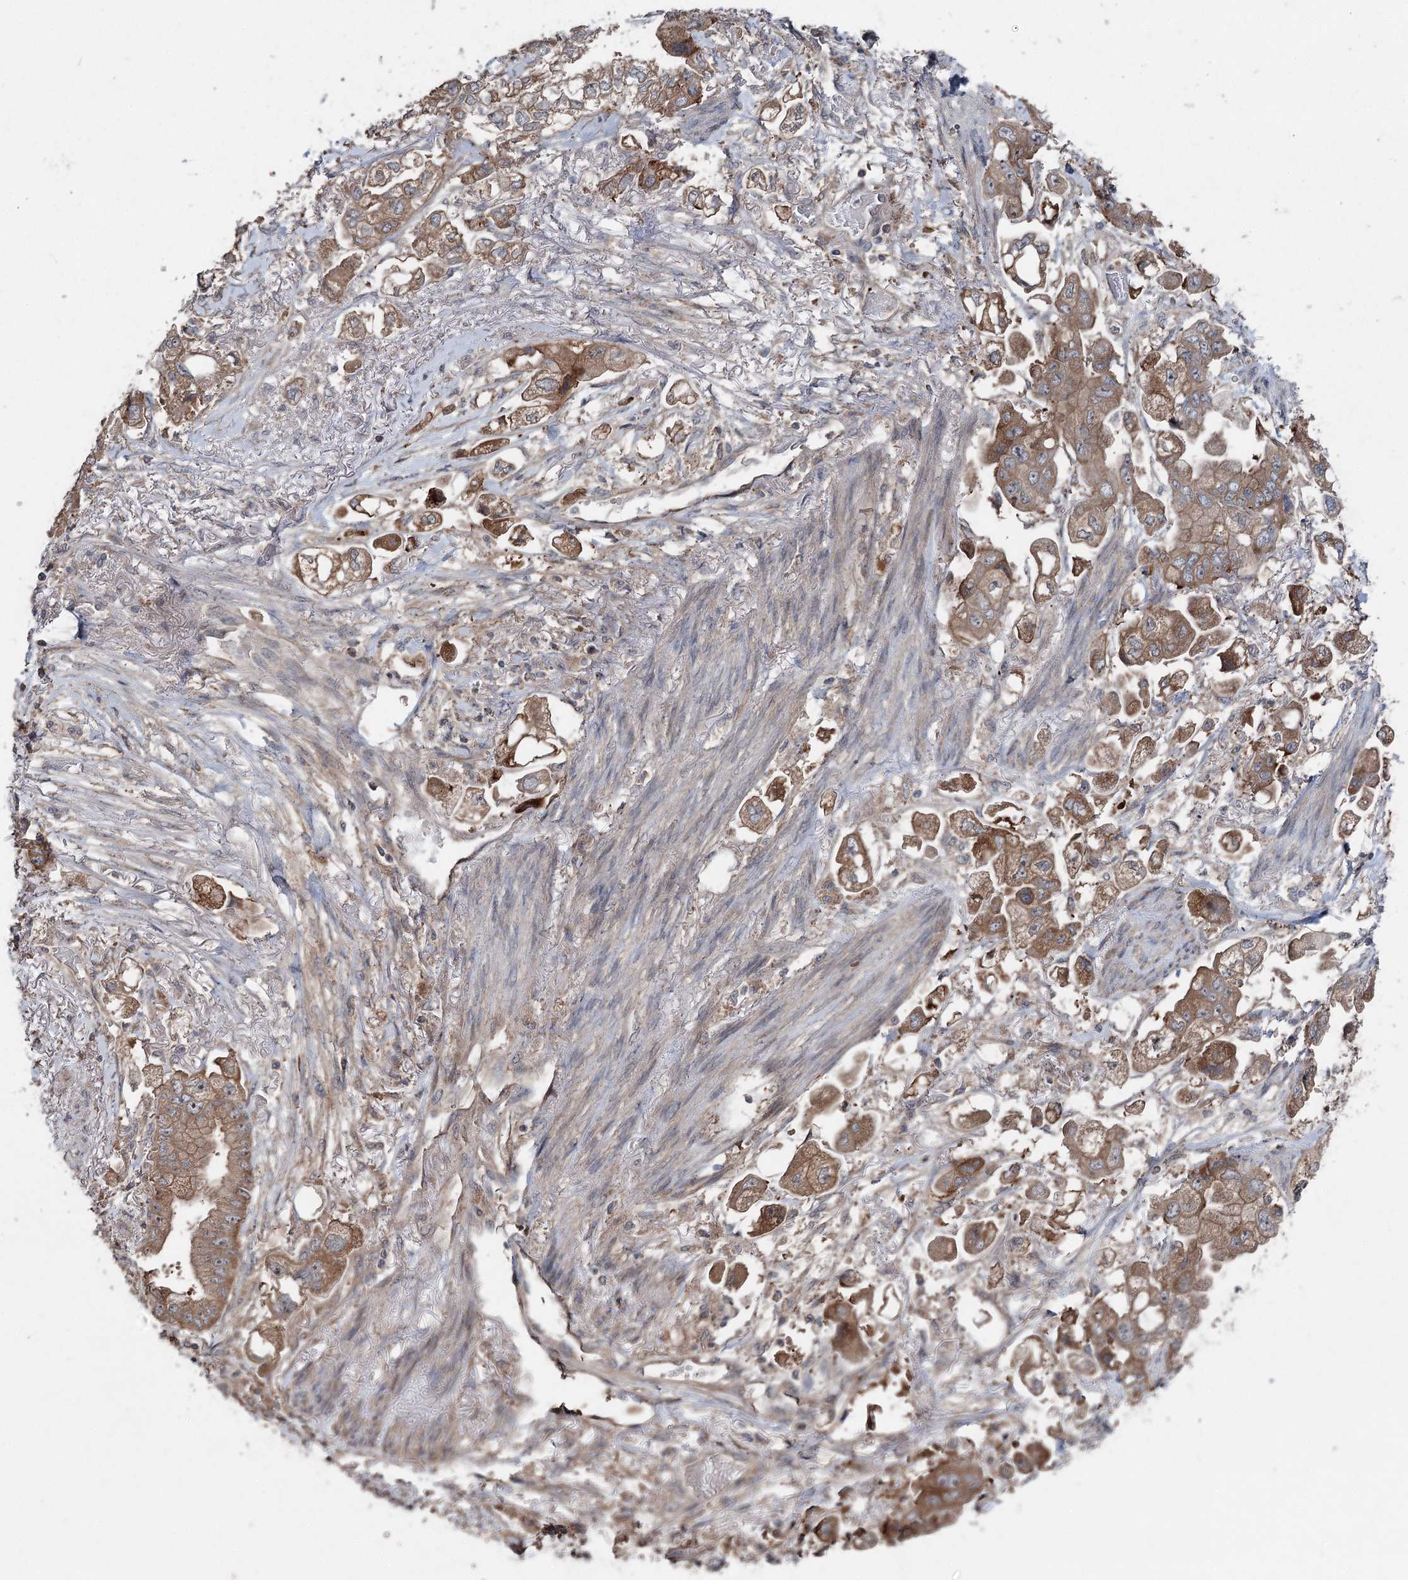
{"staining": {"intensity": "moderate", "quantity": ">75%", "location": "cytoplasmic/membranous"}, "tissue": "stomach cancer", "cell_type": "Tumor cells", "image_type": "cancer", "snomed": [{"axis": "morphology", "description": "Adenocarcinoma, NOS"}, {"axis": "topography", "description": "Stomach"}], "caption": "An image of stomach cancer (adenocarcinoma) stained for a protein shows moderate cytoplasmic/membranous brown staining in tumor cells.", "gene": "MAPK8IP2", "patient": {"sex": "male", "age": 62}}